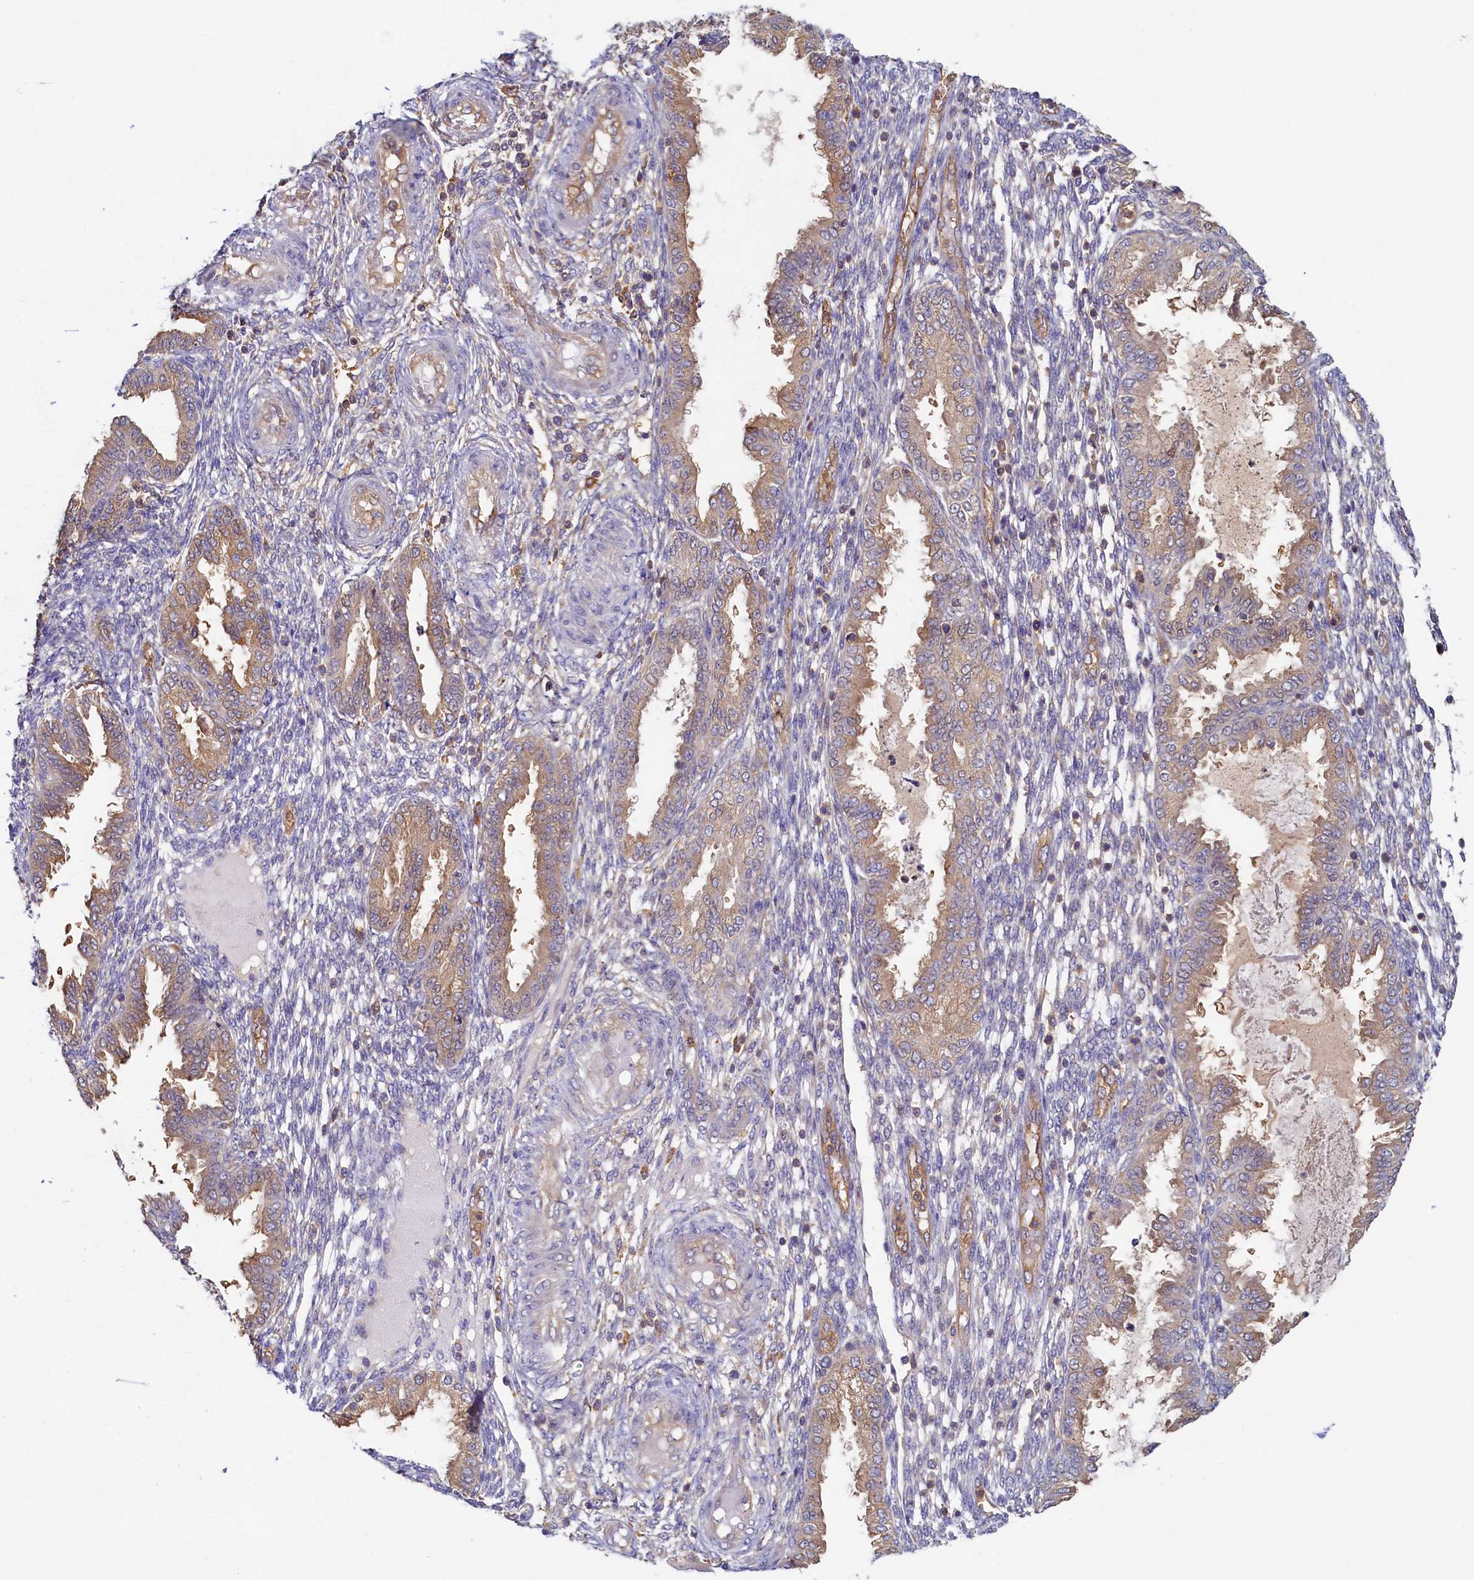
{"staining": {"intensity": "negative", "quantity": "none", "location": "none"}, "tissue": "endometrium", "cell_type": "Cells in endometrial stroma", "image_type": "normal", "snomed": [{"axis": "morphology", "description": "Normal tissue, NOS"}, {"axis": "topography", "description": "Endometrium"}], "caption": "High power microscopy image of an IHC histopathology image of normal endometrium, revealing no significant staining in cells in endometrial stroma.", "gene": "TIMM8B", "patient": {"sex": "female", "age": 33}}